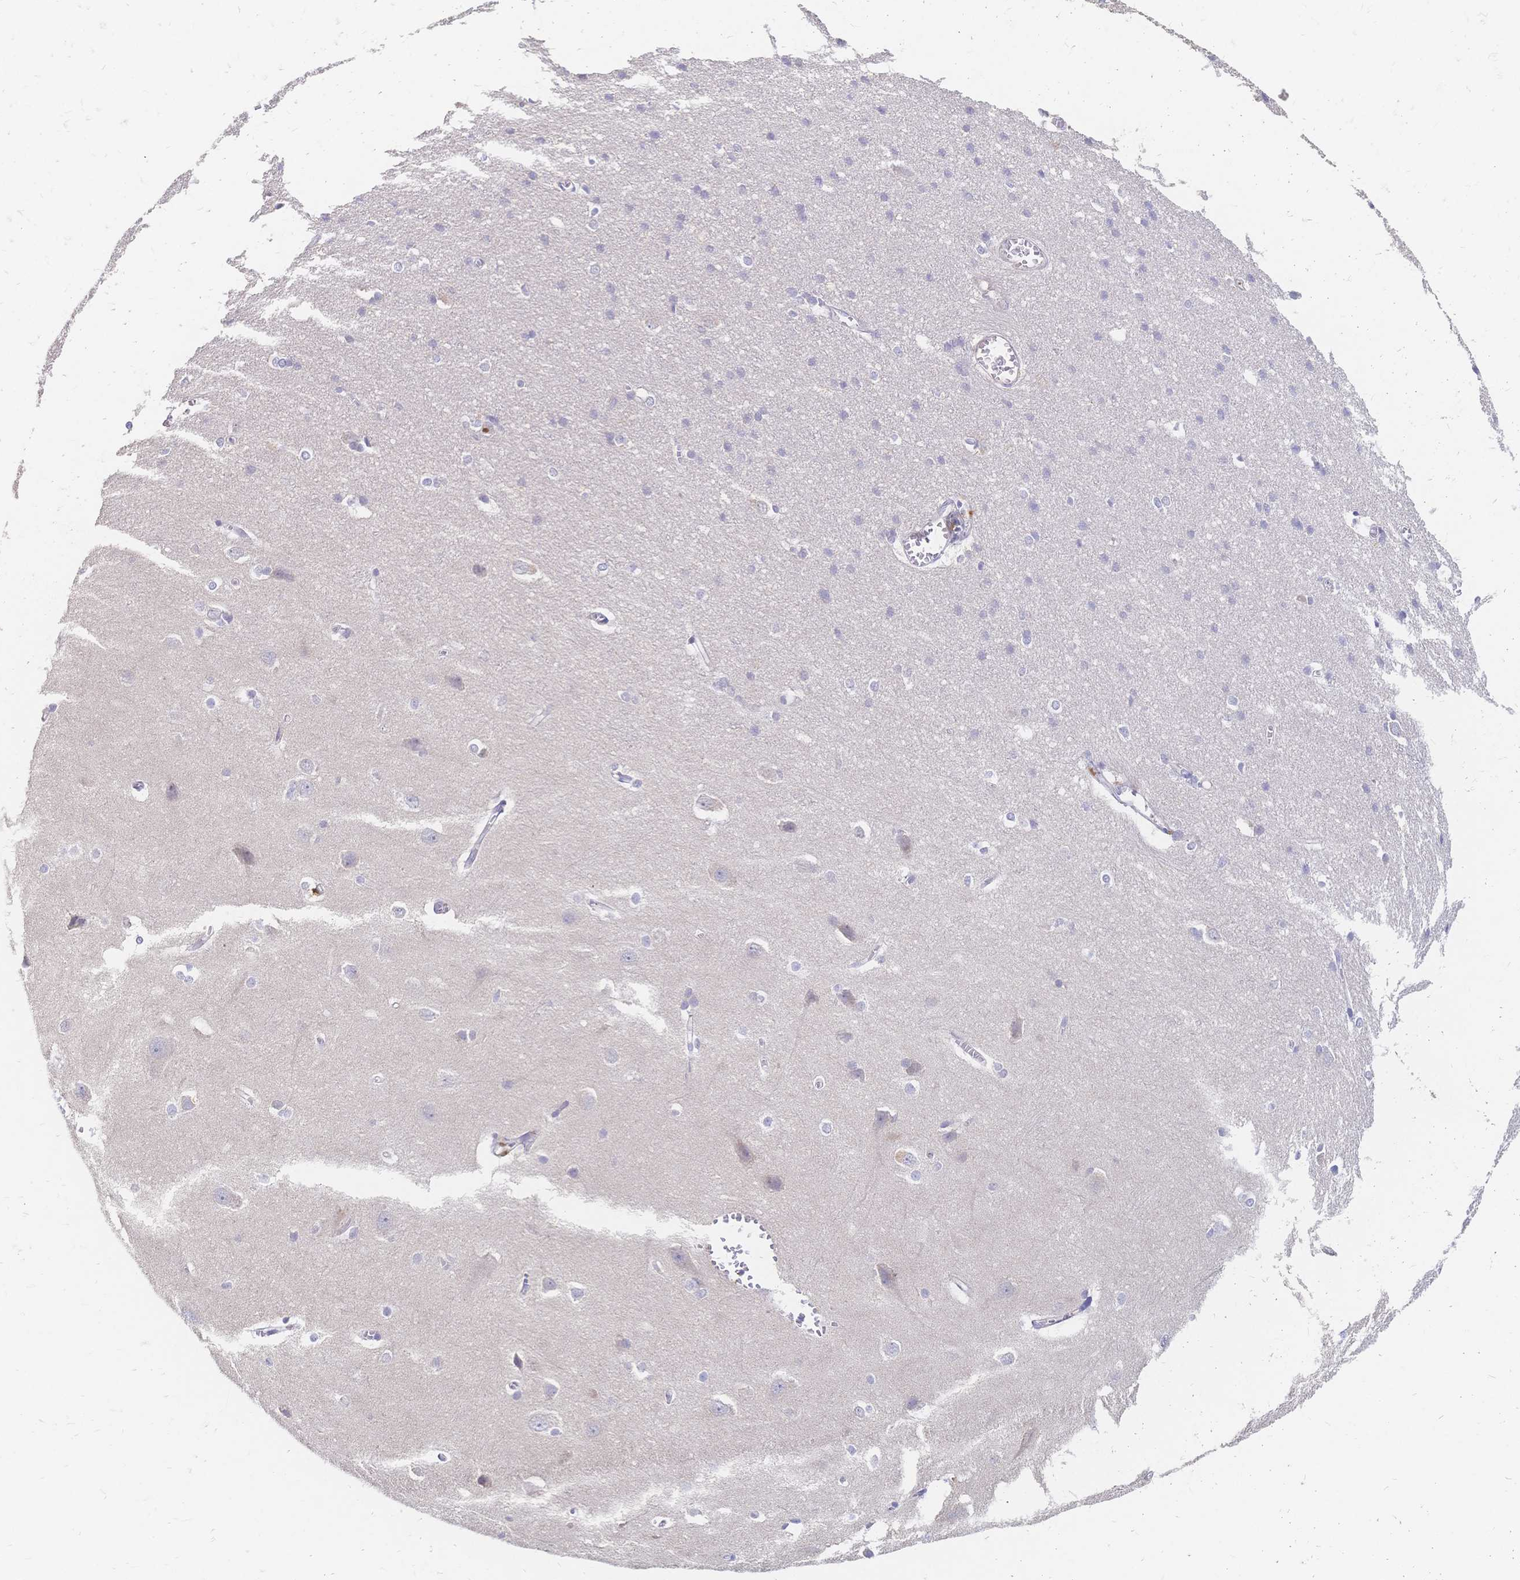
{"staining": {"intensity": "weak", "quantity": "<25%", "location": "cytoplasmic/membranous"}, "tissue": "cerebral cortex", "cell_type": "Endothelial cells", "image_type": "normal", "snomed": [{"axis": "morphology", "description": "Normal tissue, NOS"}, {"axis": "topography", "description": "Cerebral cortex"}], "caption": "Immunohistochemical staining of normal cerebral cortex demonstrates no significant expression in endothelial cells. Brightfield microscopy of IHC stained with DAB (brown) and hematoxylin (blue), captured at high magnification.", "gene": "VWC2L", "patient": {"sex": "male", "age": 37}}